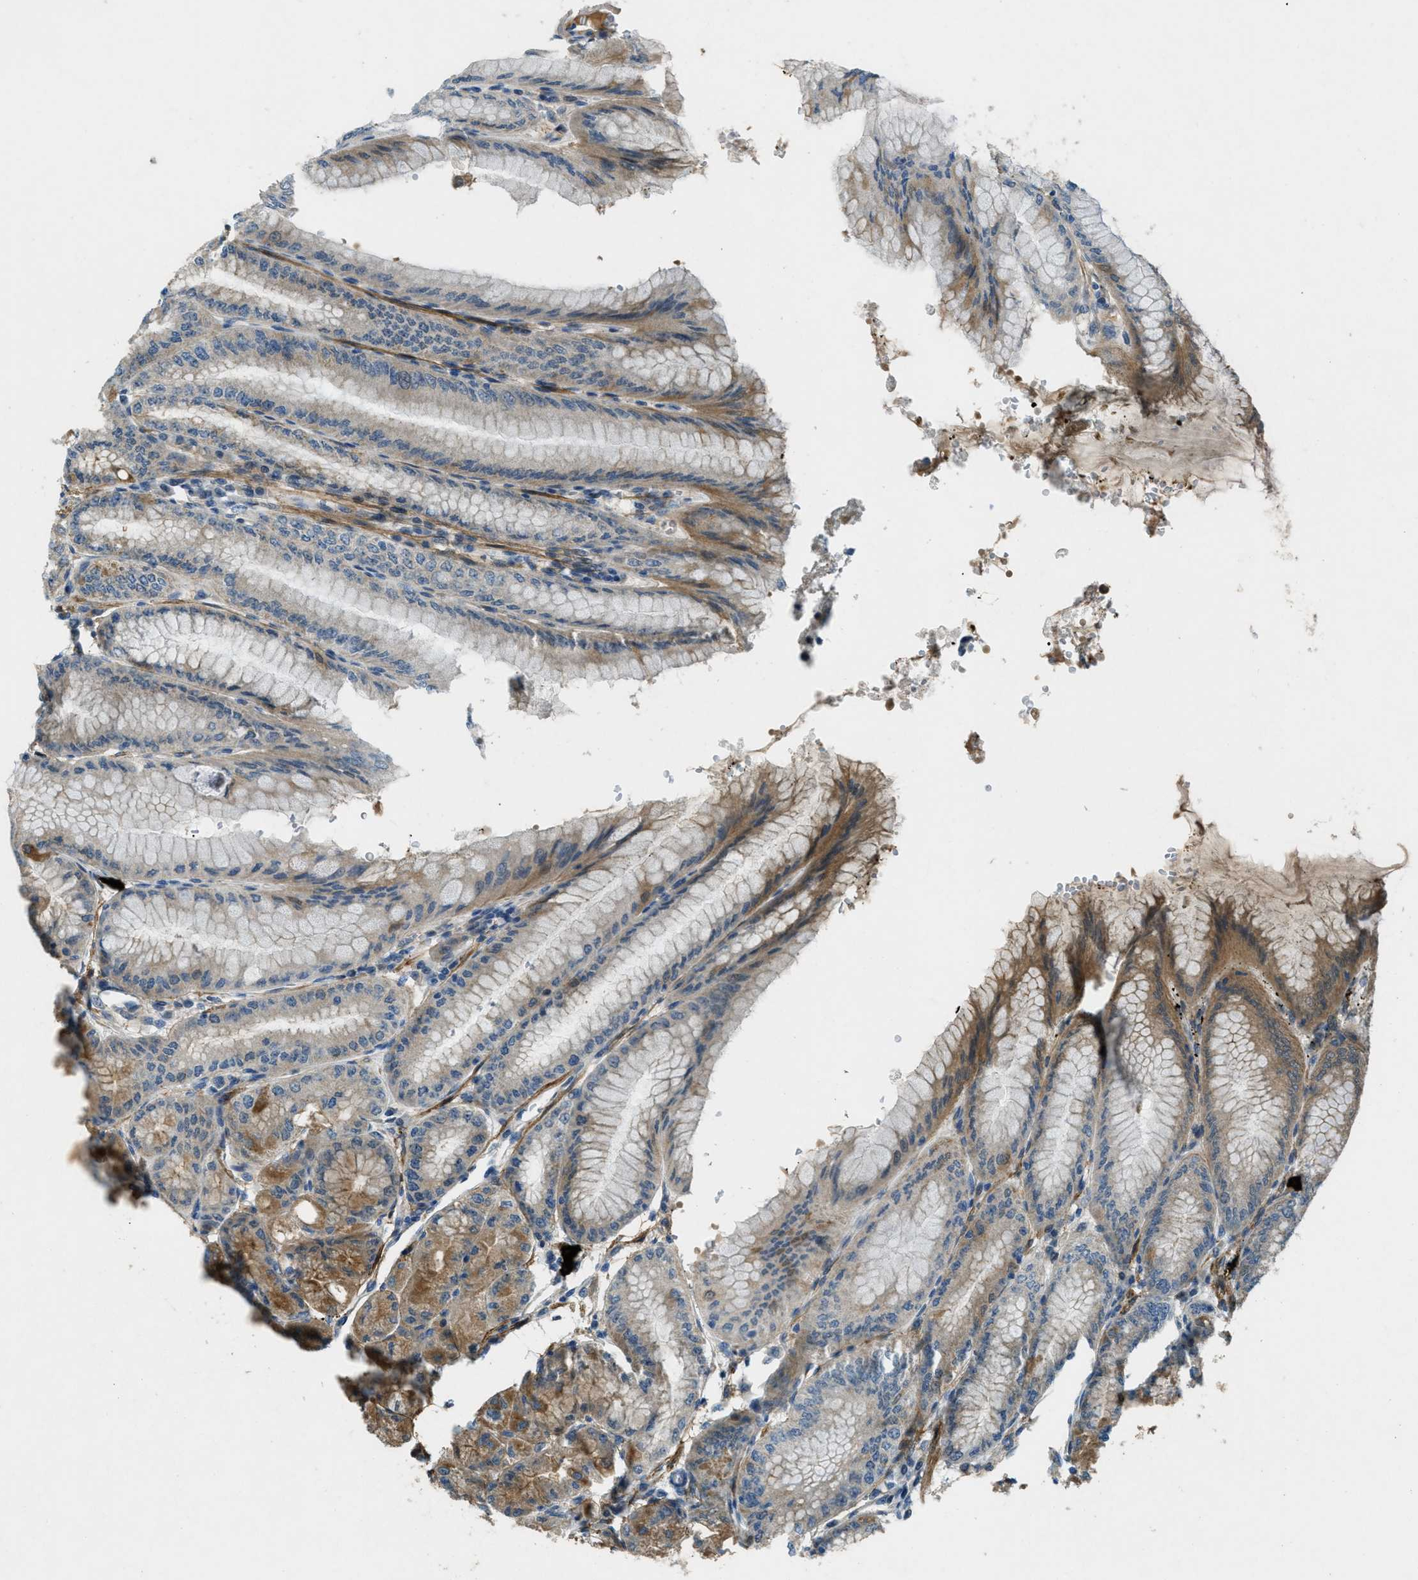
{"staining": {"intensity": "strong", "quantity": "25%-75%", "location": "cytoplasmic/membranous"}, "tissue": "stomach", "cell_type": "Glandular cells", "image_type": "normal", "snomed": [{"axis": "morphology", "description": "Normal tissue, NOS"}, {"axis": "topography", "description": "Stomach, lower"}], "caption": "This micrograph exhibits IHC staining of normal stomach, with high strong cytoplasmic/membranous staining in about 25%-75% of glandular cells.", "gene": "SNX14", "patient": {"sex": "male", "age": 71}}